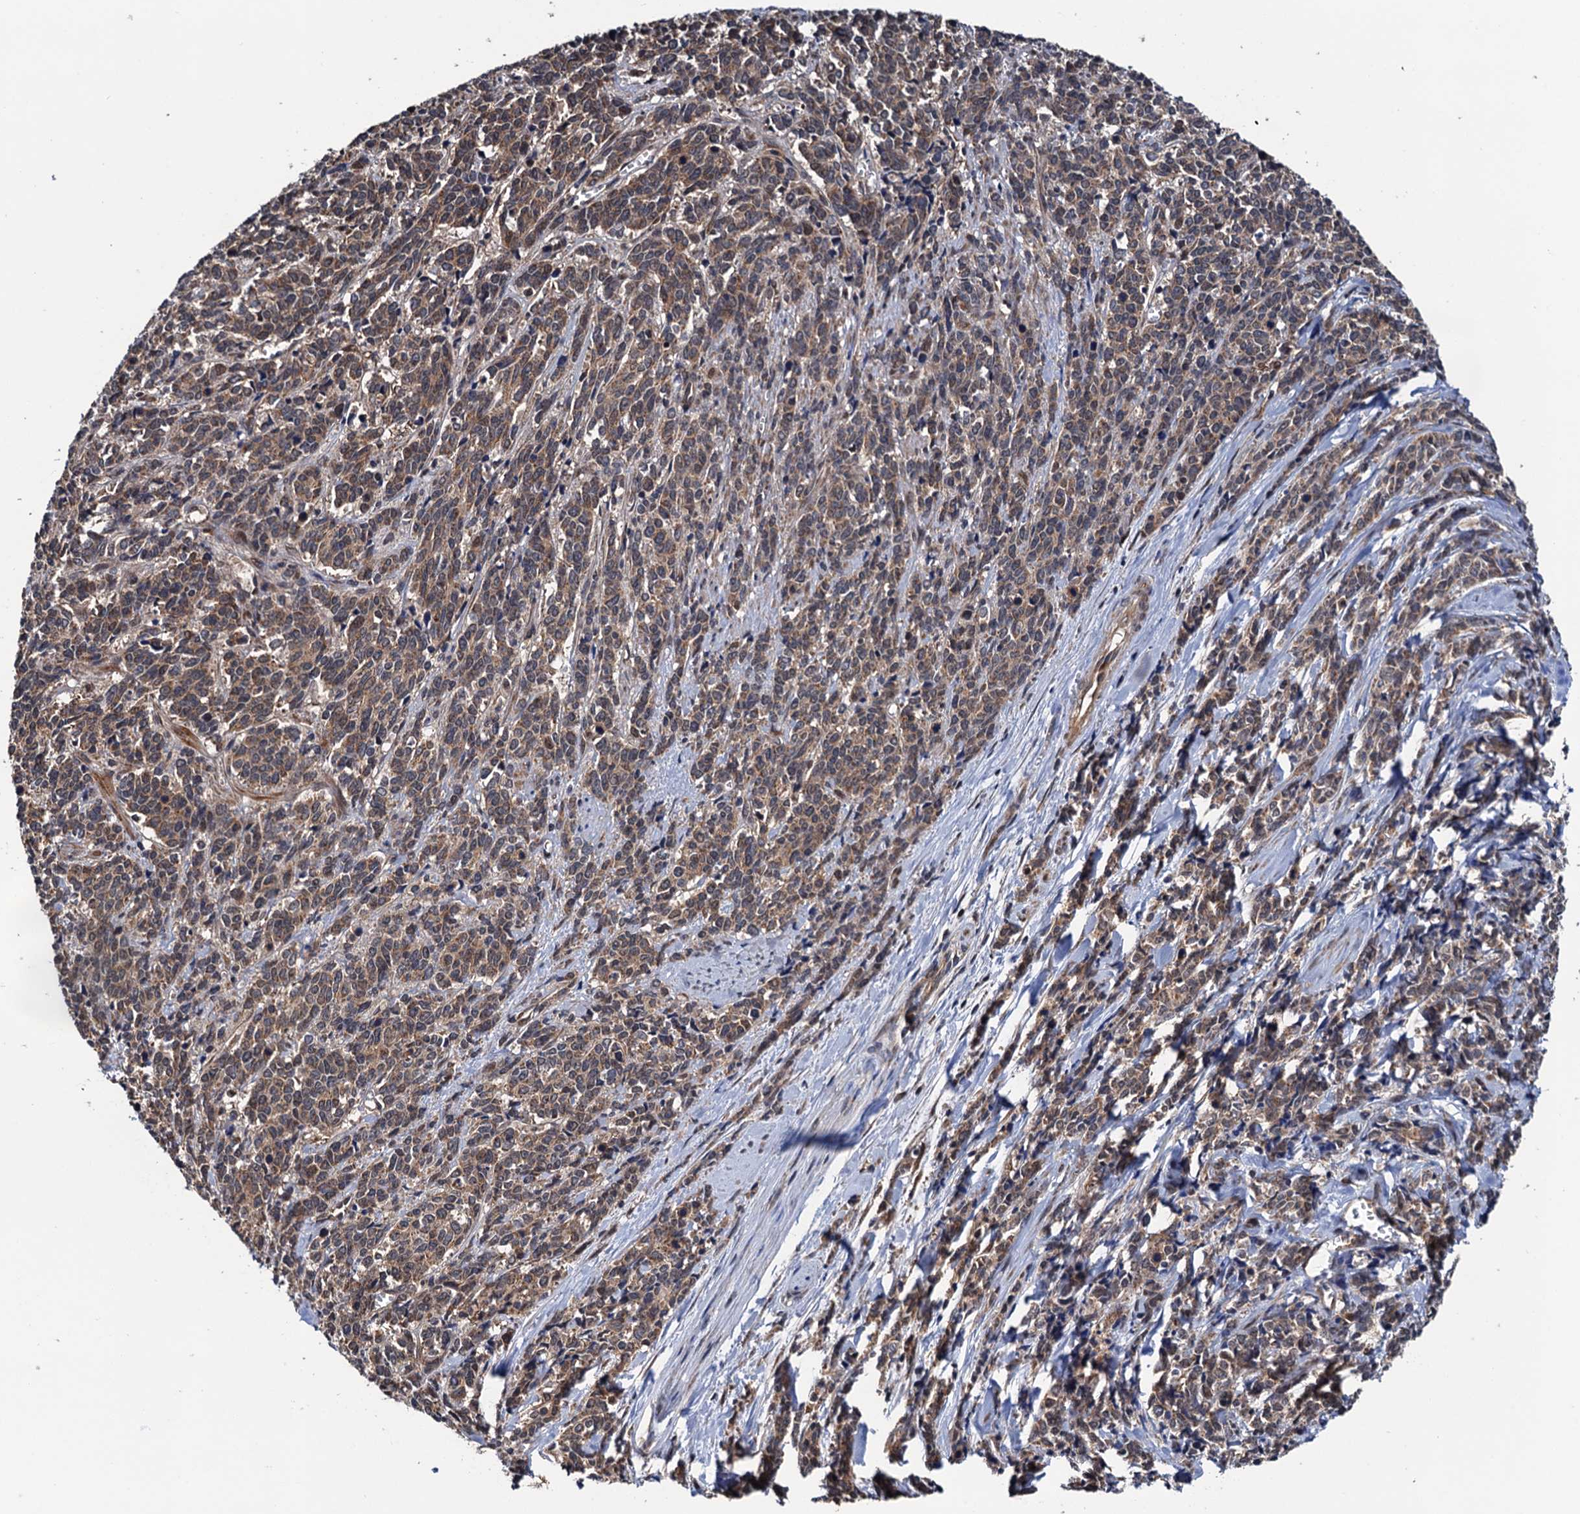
{"staining": {"intensity": "moderate", "quantity": ">75%", "location": "cytoplasmic/membranous"}, "tissue": "cervical cancer", "cell_type": "Tumor cells", "image_type": "cancer", "snomed": [{"axis": "morphology", "description": "Squamous cell carcinoma, NOS"}, {"axis": "topography", "description": "Cervix"}], "caption": "There is medium levels of moderate cytoplasmic/membranous expression in tumor cells of squamous cell carcinoma (cervical), as demonstrated by immunohistochemical staining (brown color).", "gene": "NAA16", "patient": {"sex": "female", "age": 60}}